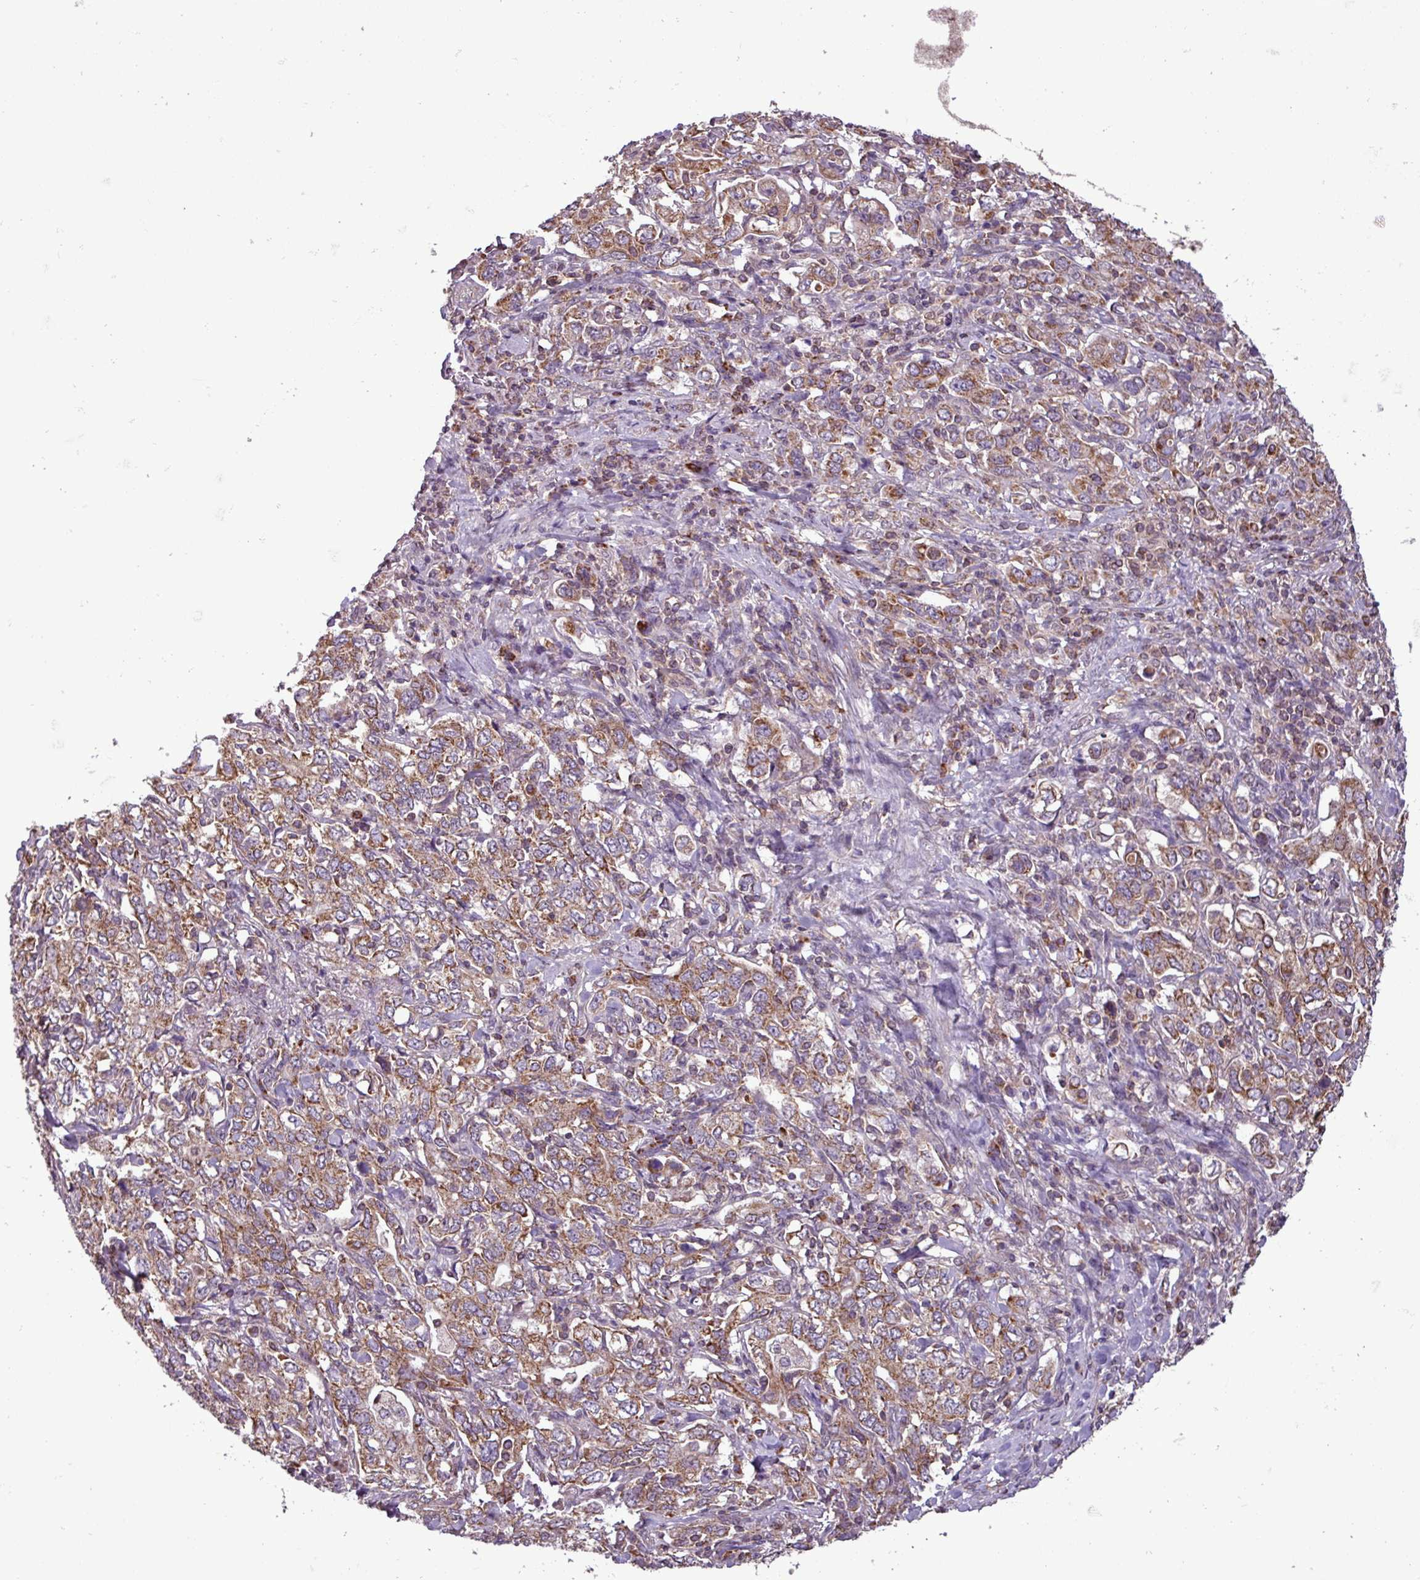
{"staining": {"intensity": "moderate", "quantity": ">75%", "location": "cytoplasmic/membranous"}, "tissue": "stomach cancer", "cell_type": "Tumor cells", "image_type": "cancer", "snomed": [{"axis": "morphology", "description": "Adenocarcinoma, NOS"}, {"axis": "topography", "description": "Stomach, upper"}, {"axis": "topography", "description": "Stomach"}], "caption": "Immunohistochemistry (IHC) photomicrograph of human stomach cancer (adenocarcinoma) stained for a protein (brown), which displays medium levels of moderate cytoplasmic/membranous positivity in about >75% of tumor cells.", "gene": "MCTP2", "patient": {"sex": "male", "age": 62}}